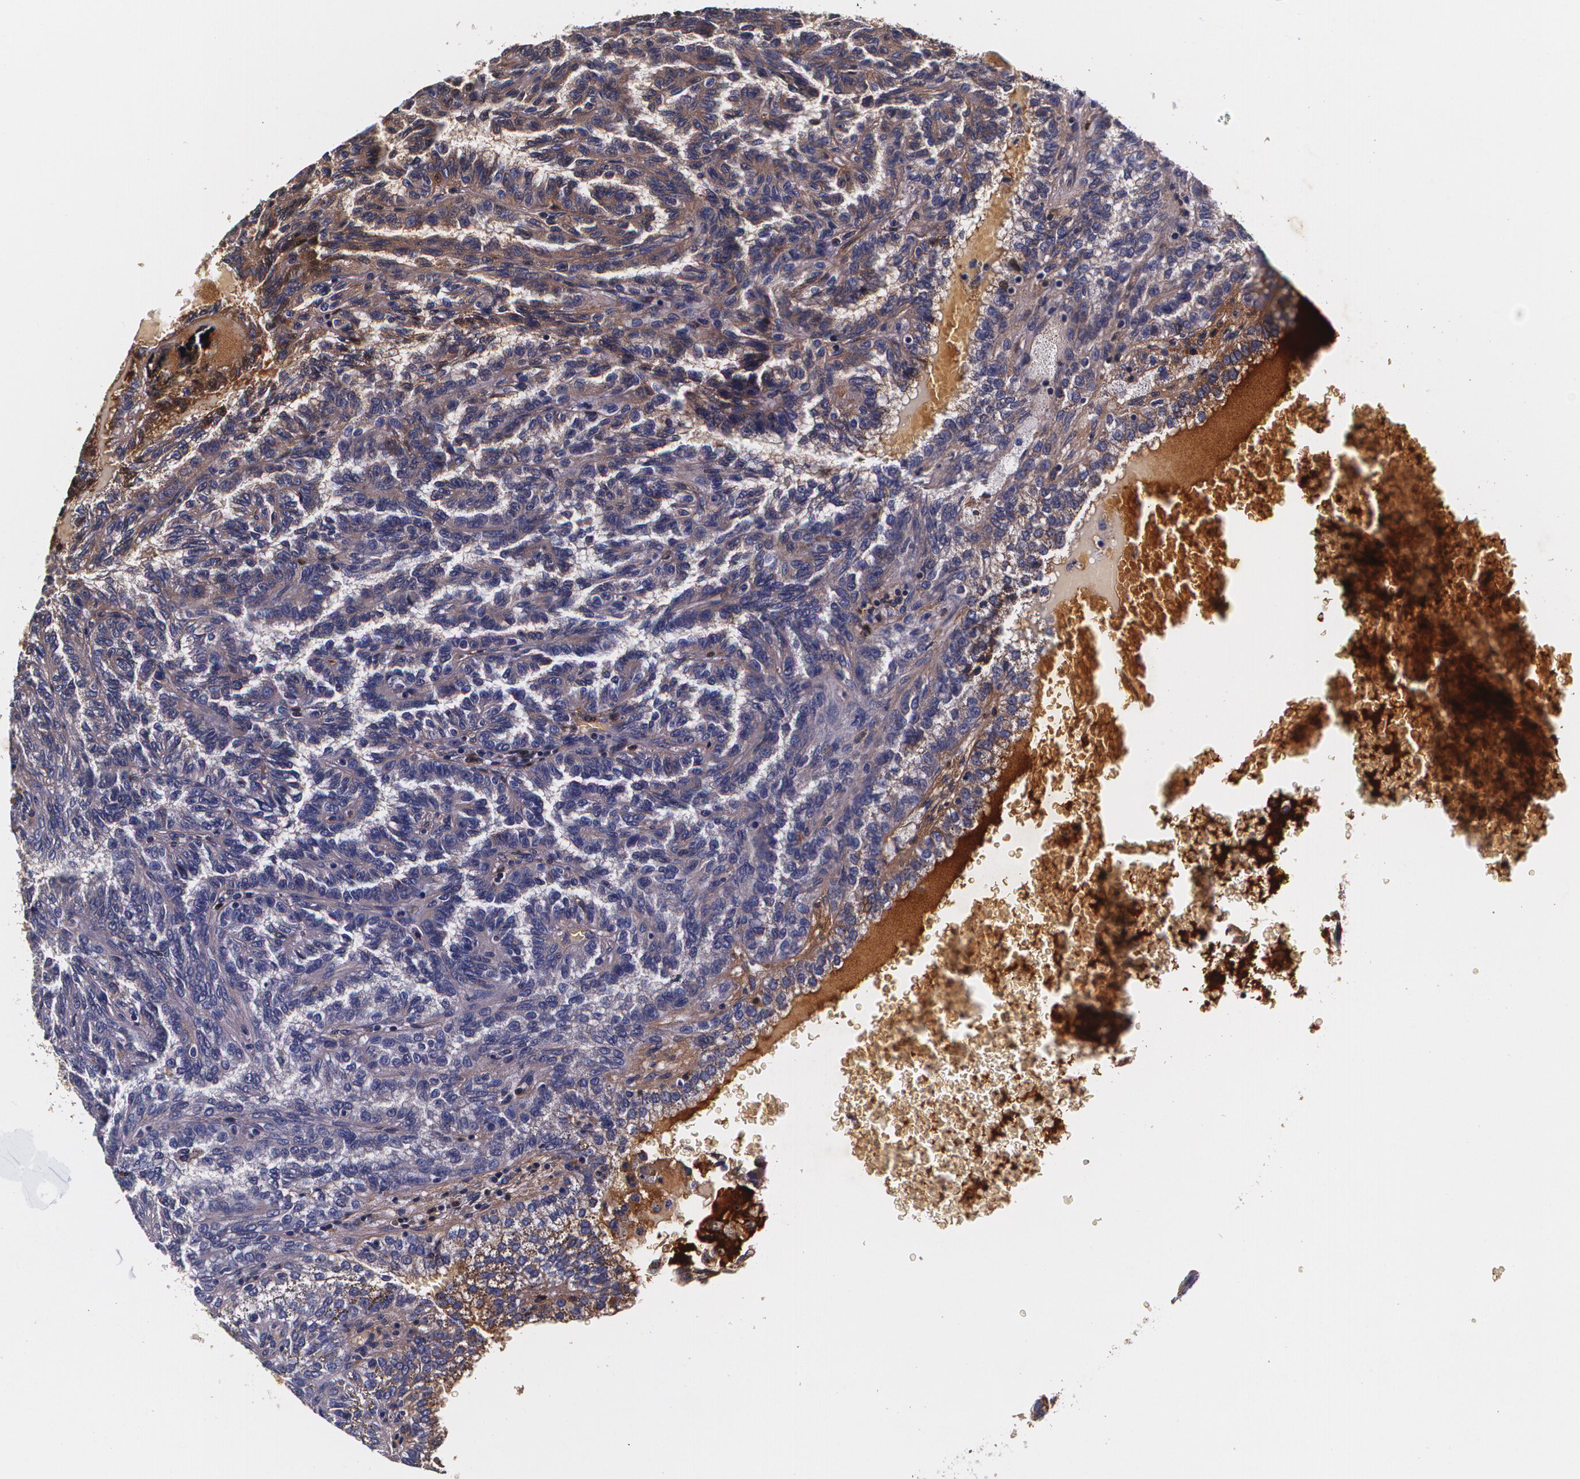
{"staining": {"intensity": "moderate", "quantity": ">75%", "location": "cytoplasmic/membranous"}, "tissue": "renal cancer", "cell_type": "Tumor cells", "image_type": "cancer", "snomed": [{"axis": "morphology", "description": "Inflammation, NOS"}, {"axis": "morphology", "description": "Adenocarcinoma, NOS"}, {"axis": "topography", "description": "Kidney"}], "caption": "Protein expression by immunohistochemistry (IHC) reveals moderate cytoplasmic/membranous staining in about >75% of tumor cells in adenocarcinoma (renal).", "gene": "TTR", "patient": {"sex": "male", "age": 68}}